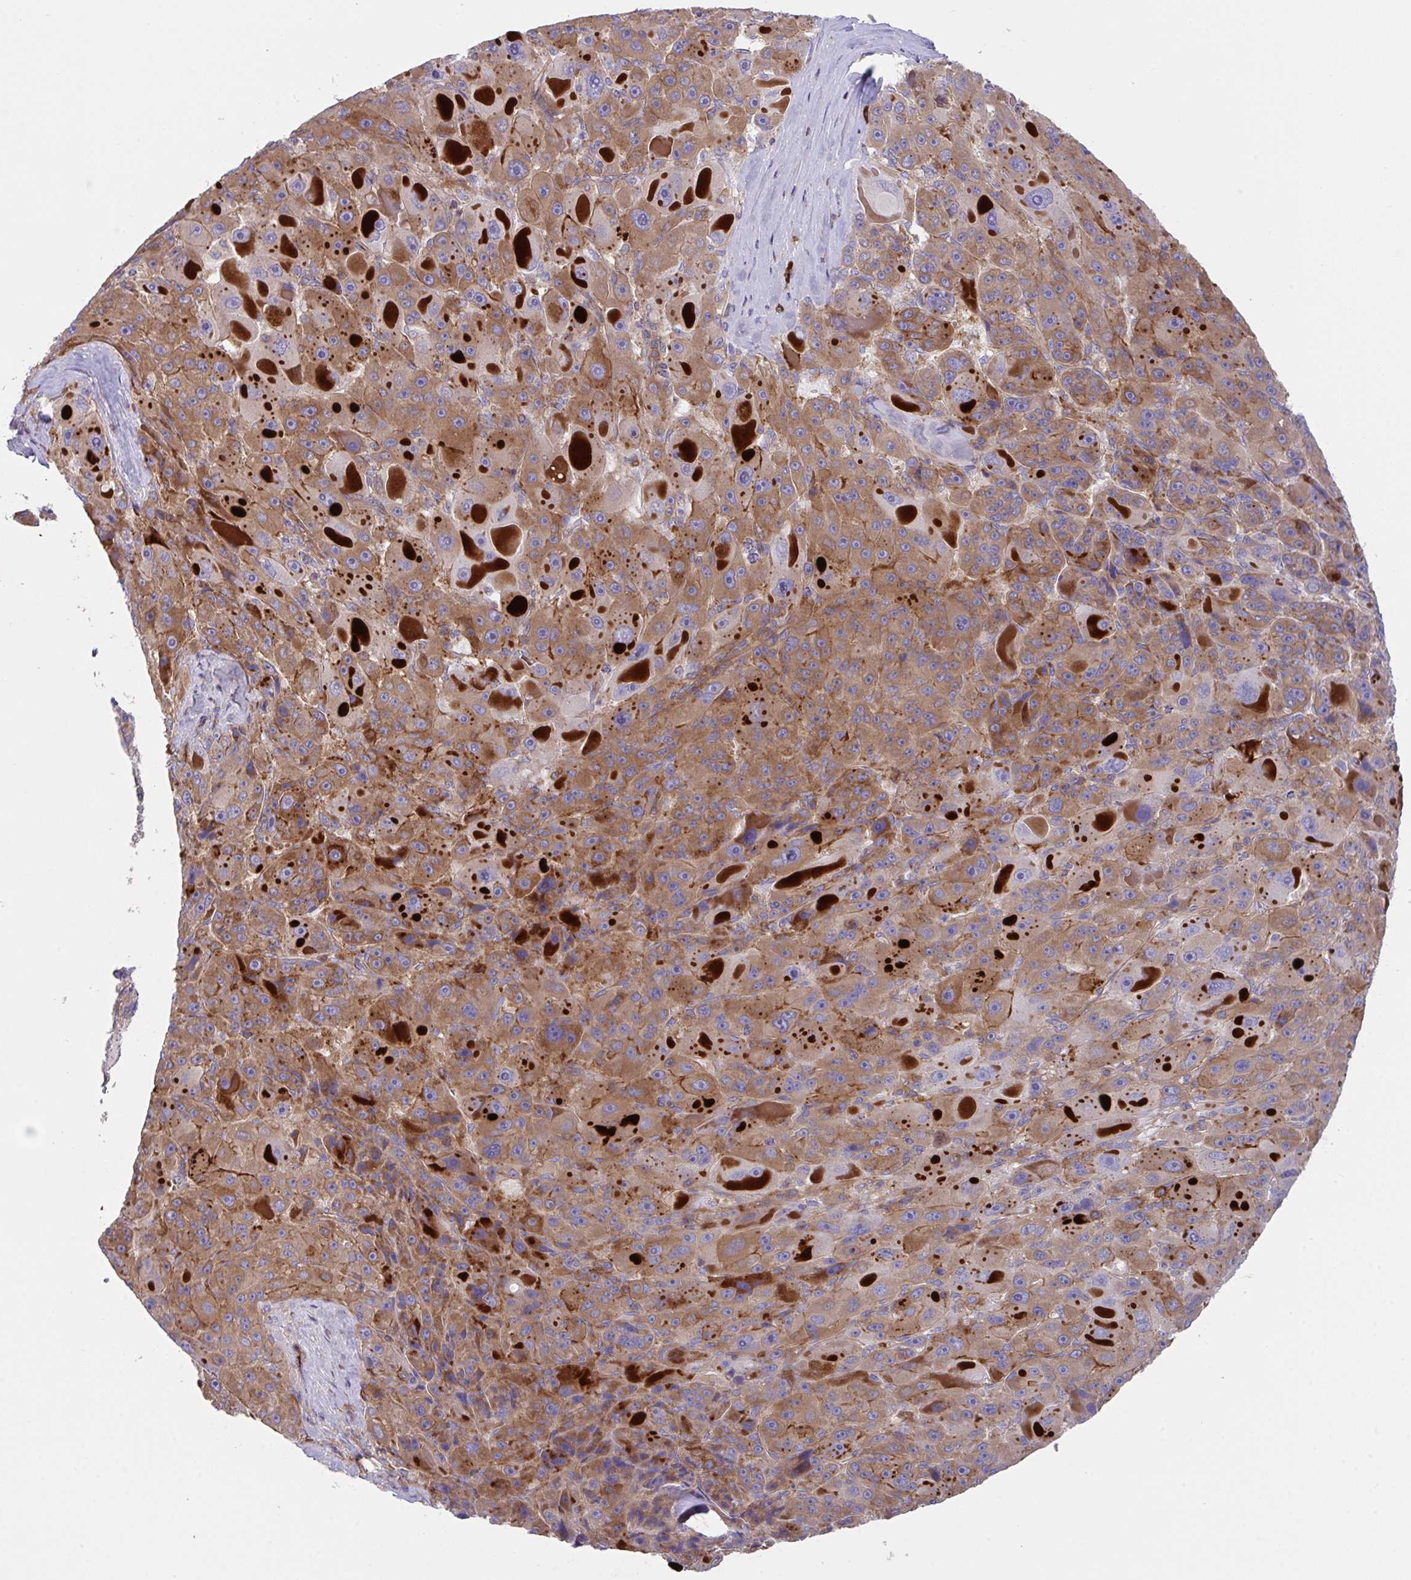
{"staining": {"intensity": "moderate", "quantity": ">75%", "location": "cytoplasmic/membranous"}, "tissue": "liver cancer", "cell_type": "Tumor cells", "image_type": "cancer", "snomed": [{"axis": "morphology", "description": "Carcinoma, Hepatocellular, NOS"}, {"axis": "topography", "description": "Liver"}], "caption": "Human liver hepatocellular carcinoma stained with a brown dye shows moderate cytoplasmic/membranous positive staining in about >75% of tumor cells.", "gene": "YARS2", "patient": {"sex": "male", "age": 76}}